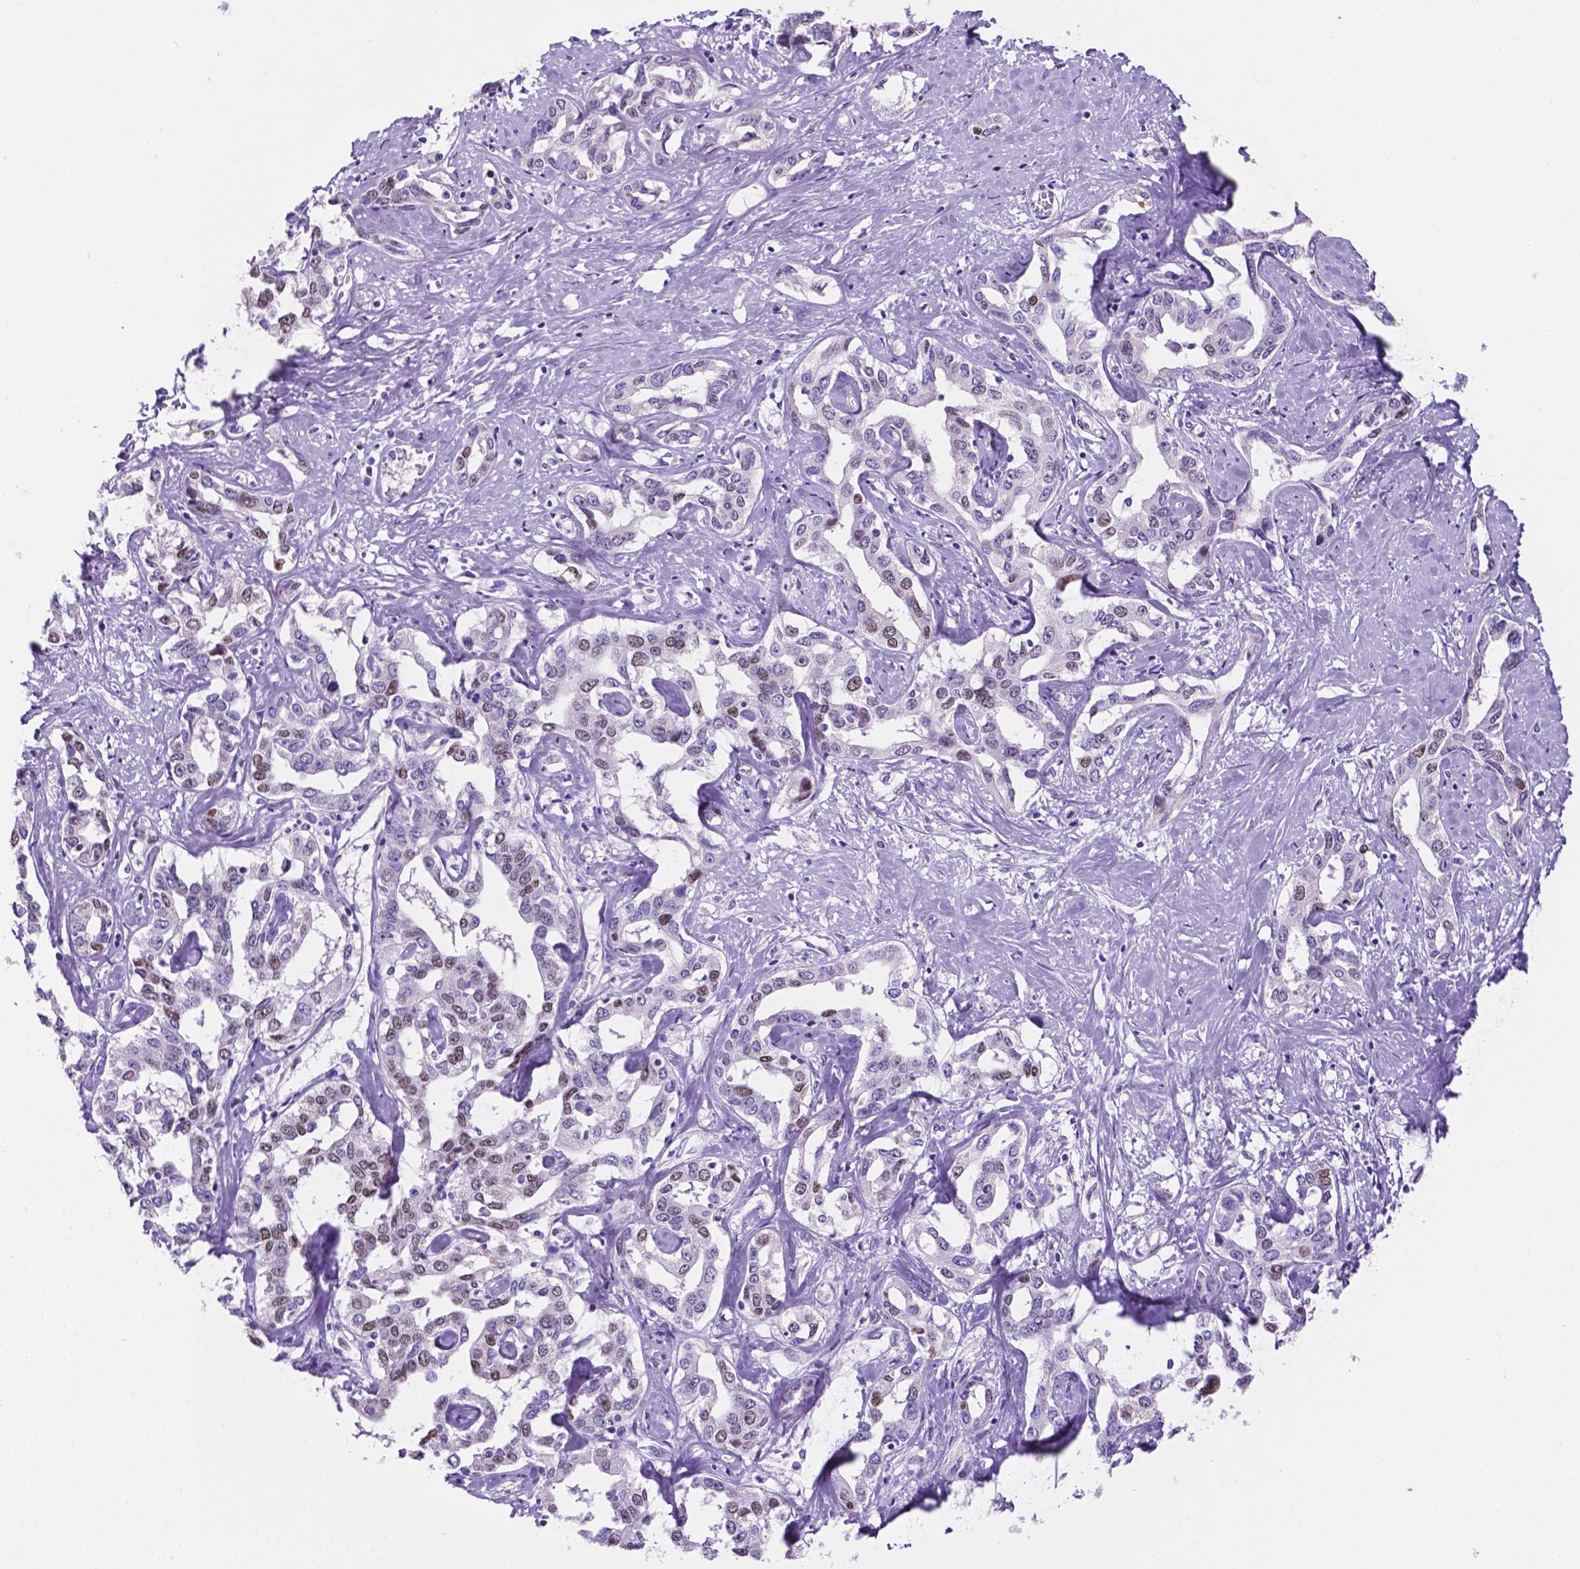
{"staining": {"intensity": "moderate", "quantity": "<25%", "location": "nuclear"}, "tissue": "liver cancer", "cell_type": "Tumor cells", "image_type": "cancer", "snomed": [{"axis": "morphology", "description": "Cholangiocarcinoma"}, {"axis": "topography", "description": "Liver"}], "caption": "This is a histology image of immunohistochemistry (IHC) staining of liver cholangiocarcinoma, which shows moderate staining in the nuclear of tumor cells.", "gene": "TMEM210", "patient": {"sex": "male", "age": 59}}